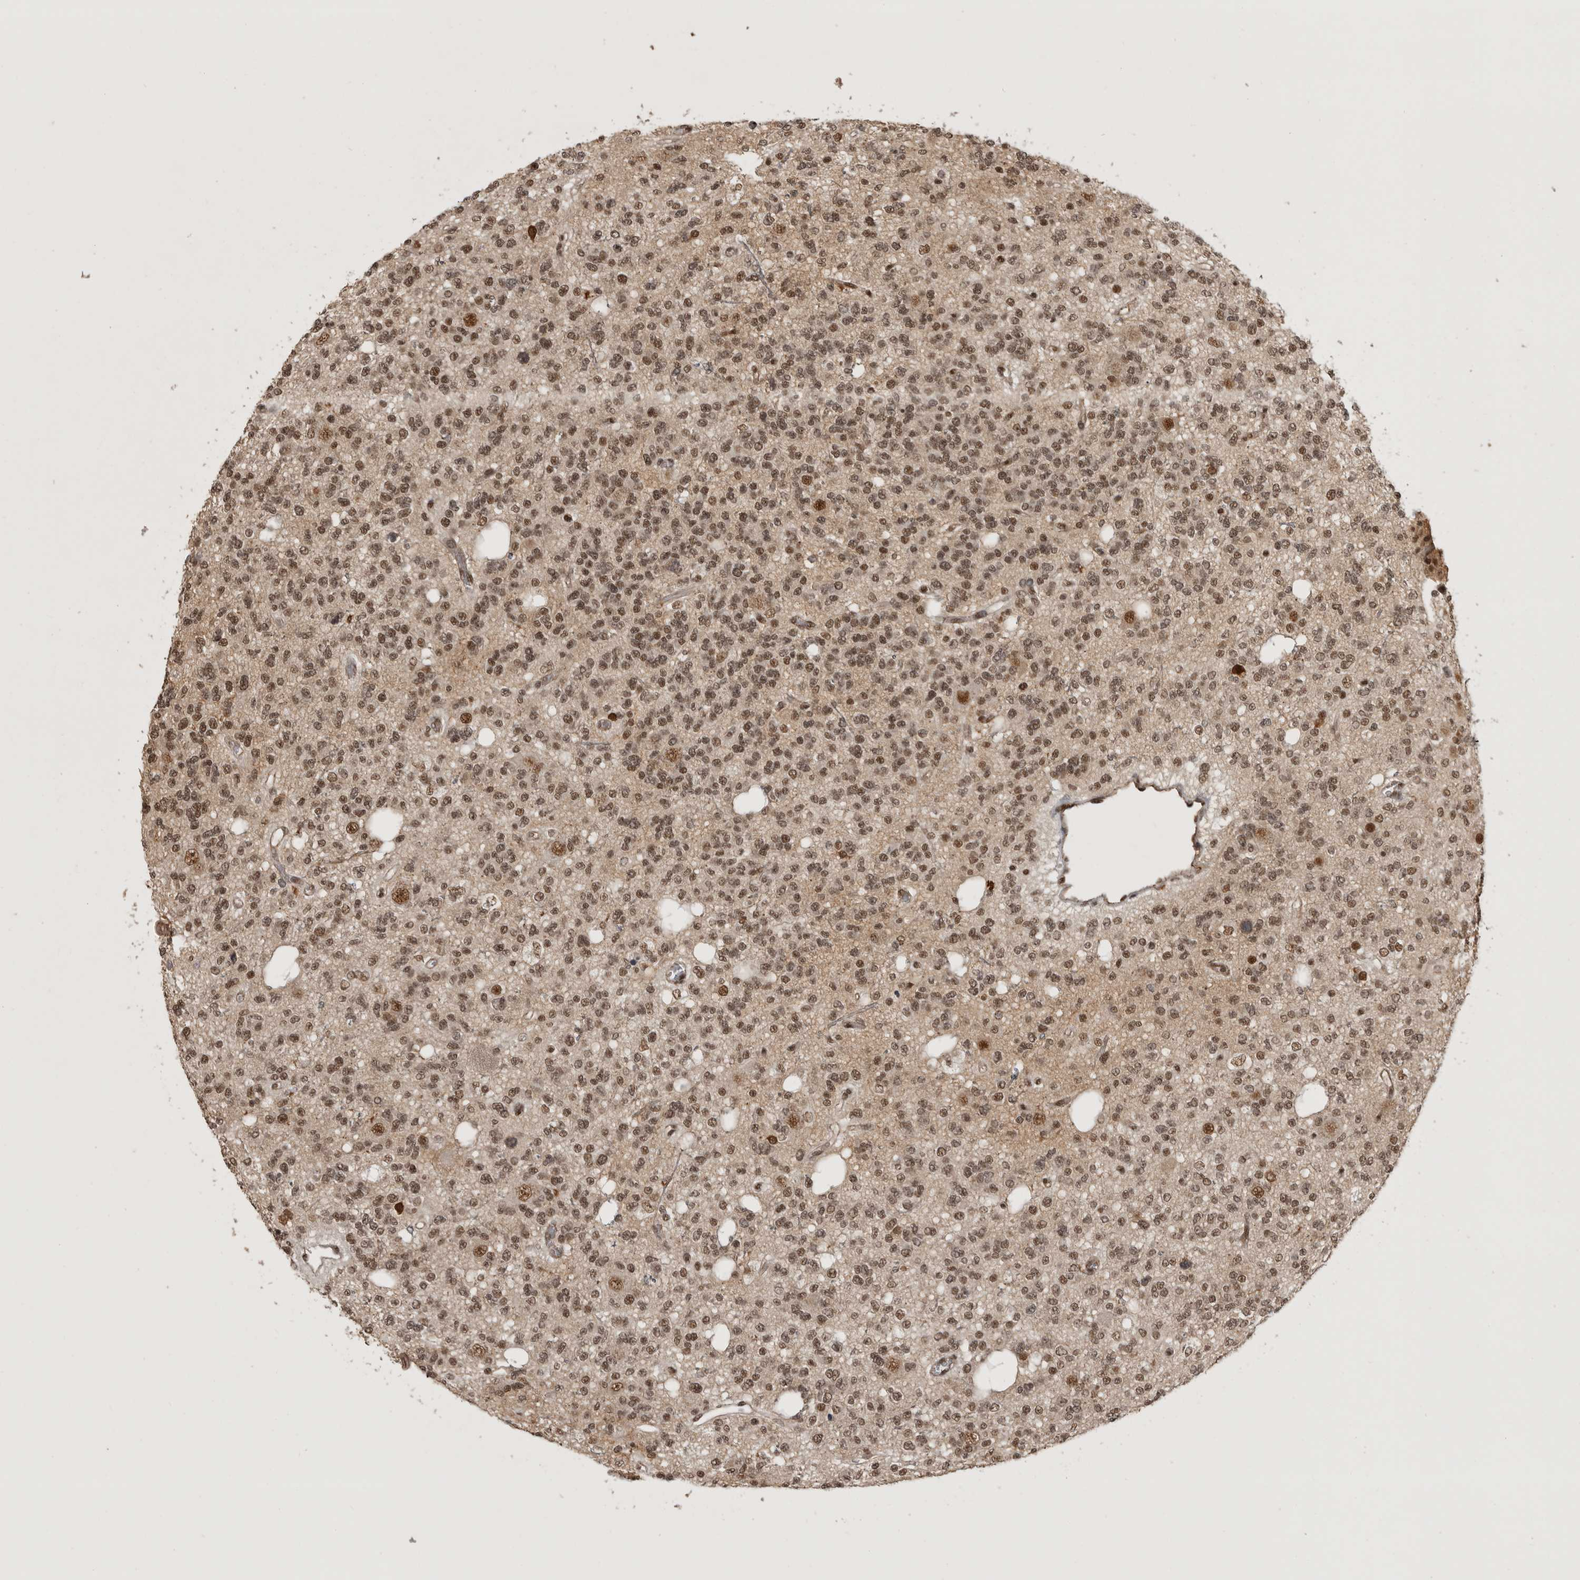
{"staining": {"intensity": "moderate", "quantity": ">75%", "location": "nuclear"}, "tissue": "glioma", "cell_type": "Tumor cells", "image_type": "cancer", "snomed": [{"axis": "morphology", "description": "Glioma, malignant, Low grade"}, {"axis": "topography", "description": "Brain"}], "caption": "Immunohistochemical staining of glioma exhibits medium levels of moderate nuclear staining in approximately >75% of tumor cells. The staining was performed using DAB, with brown indicating positive protein expression. Nuclei are stained blue with hematoxylin.", "gene": "CBLL1", "patient": {"sex": "male", "age": 38}}